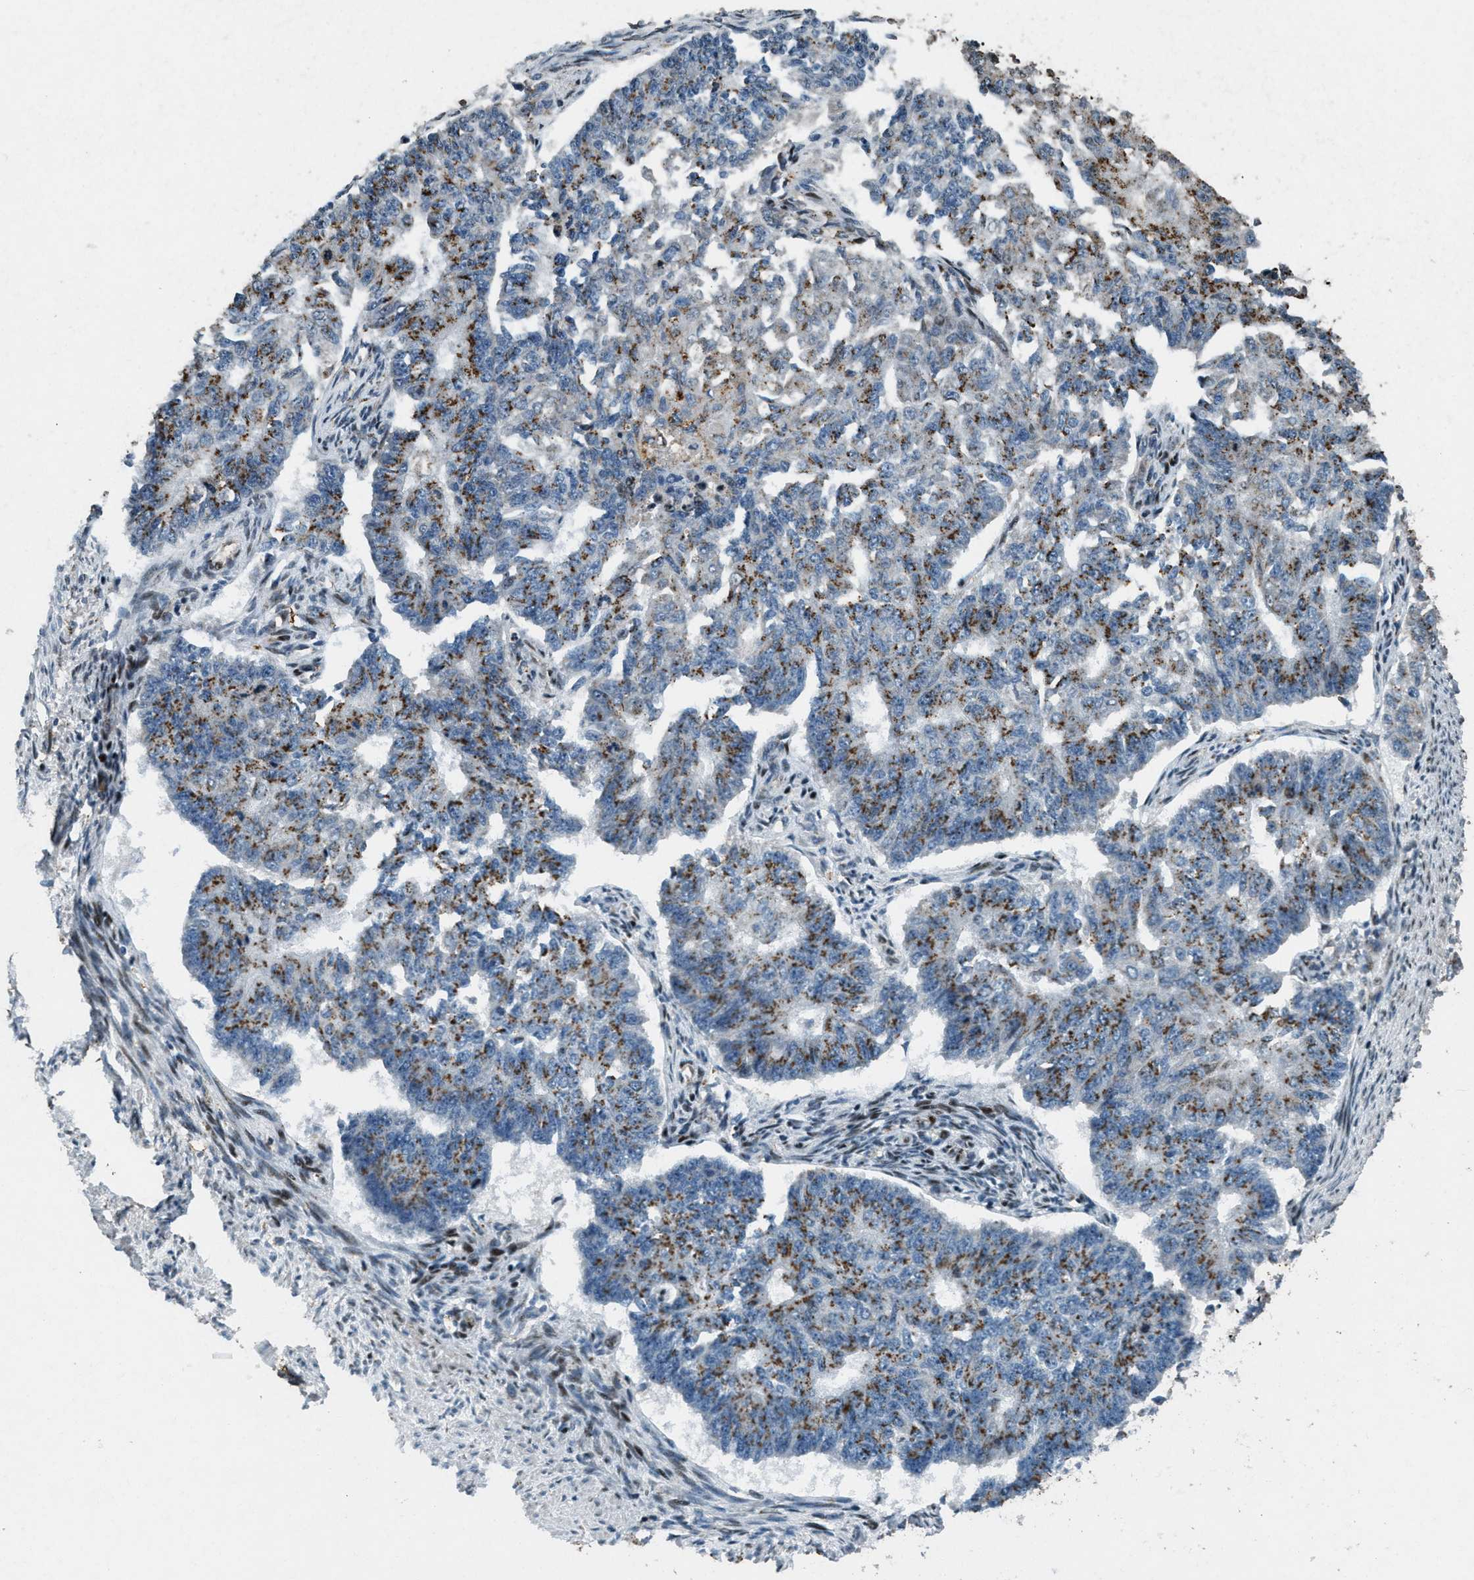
{"staining": {"intensity": "moderate", "quantity": "25%-75%", "location": "cytoplasmic/membranous"}, "tissue": "endometrial cancer", "cell_type": "Tumor cells", "image_type": "cancer", "snomed": [{"axis": "morphology", "description": "Adenocarcinoma, NOS"}, {"axis": "topography", "description": "Endometrium"}], "caption": "IHC staining of endometrial cancer (adenocarcinoma), which displays medium levels of moderate cytoplasmic/membranous staining in about 25%-75% of tumor cells indicating moderate cytoplasmic/membranous protein staining. The staining was performed using DAB (3,3'-diaminobenzidine) (brown) for protein detection and nuclei were counterstained in hematoxylin (blue).", "gene": "GPC6", "patient": {"sex": "female", "age": 32}}